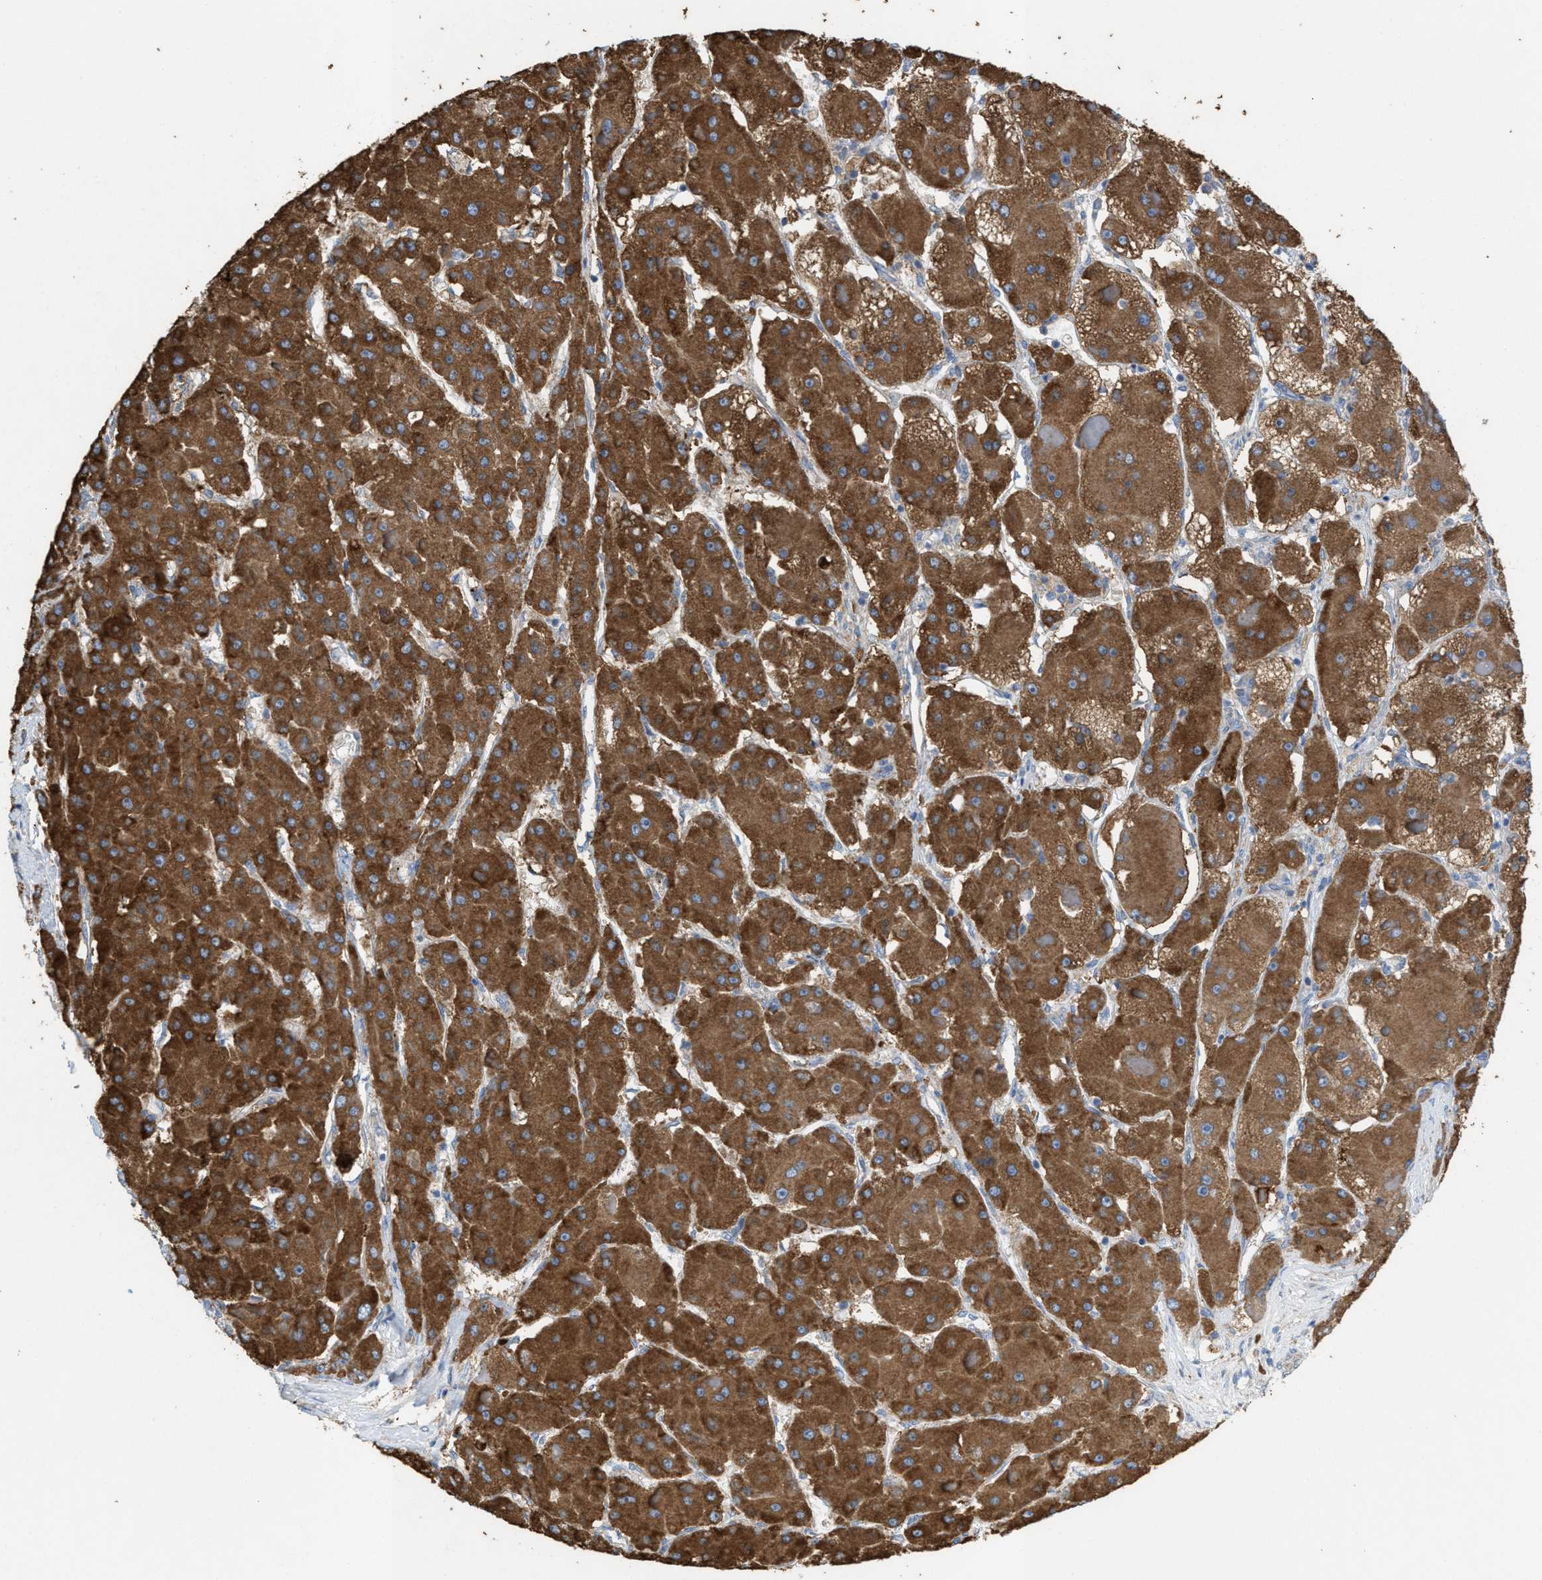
{"staining": {"intensity": "strong", "quantity": ">75%", "location": "cytoplasmic/membranous"}, "tissue": "liver cancer", "cell_type": "Tumor cells", "image_type": "cancer", "snomed": [{"axis": "morphology", "description": "Carcinoma, Hepatocellular, NOS"}, {"axis": "topography", "description": "Liver"}], "caption": "The histopathology image exhibits a brown stain indicating the presence of a protein in the cytoplasmic/membranous of tumor cells in liver cancer.", "gene": "DYNC2I1", "patient": {"sex": "female", "age": 73}}